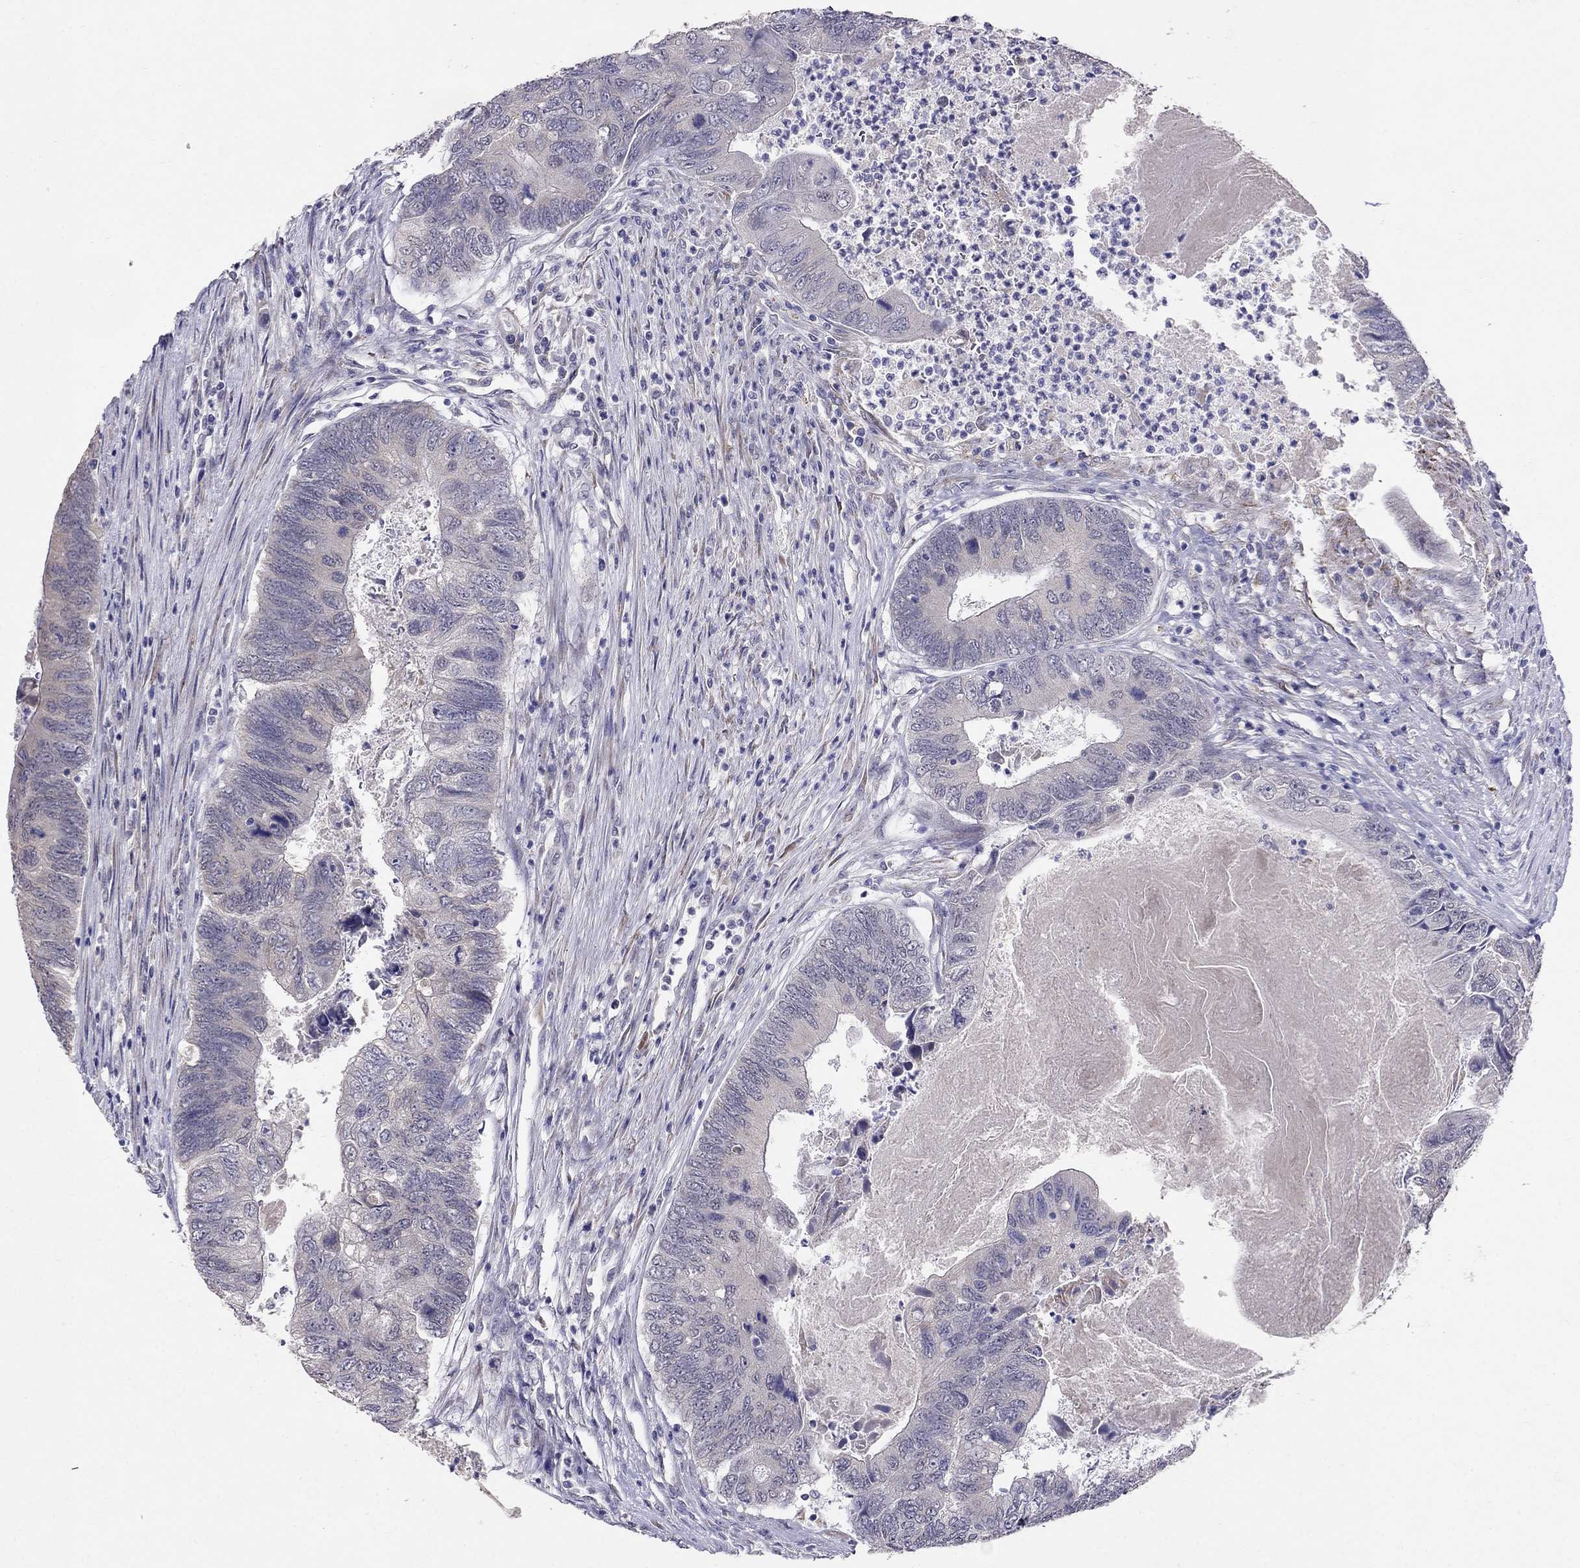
{"staining": {"intensity": "negative", "quantity": "none", "location": "none"}, "tissue": "colorectal cancer", "cell_type": "Tumor cells", "image_type": "cancer", "snomed": [{"axis": "morphology", "description": "Adenocarcinoma, NOS"}, {"axis": "topography", "description": "Colon"}], "caption": "Immunohistochemistry of human colorectal adenocarcinoma exhibits no expression in tumor cells.", "gene": "MYO3B", "patient": {"sex": "female", "age": 67}}